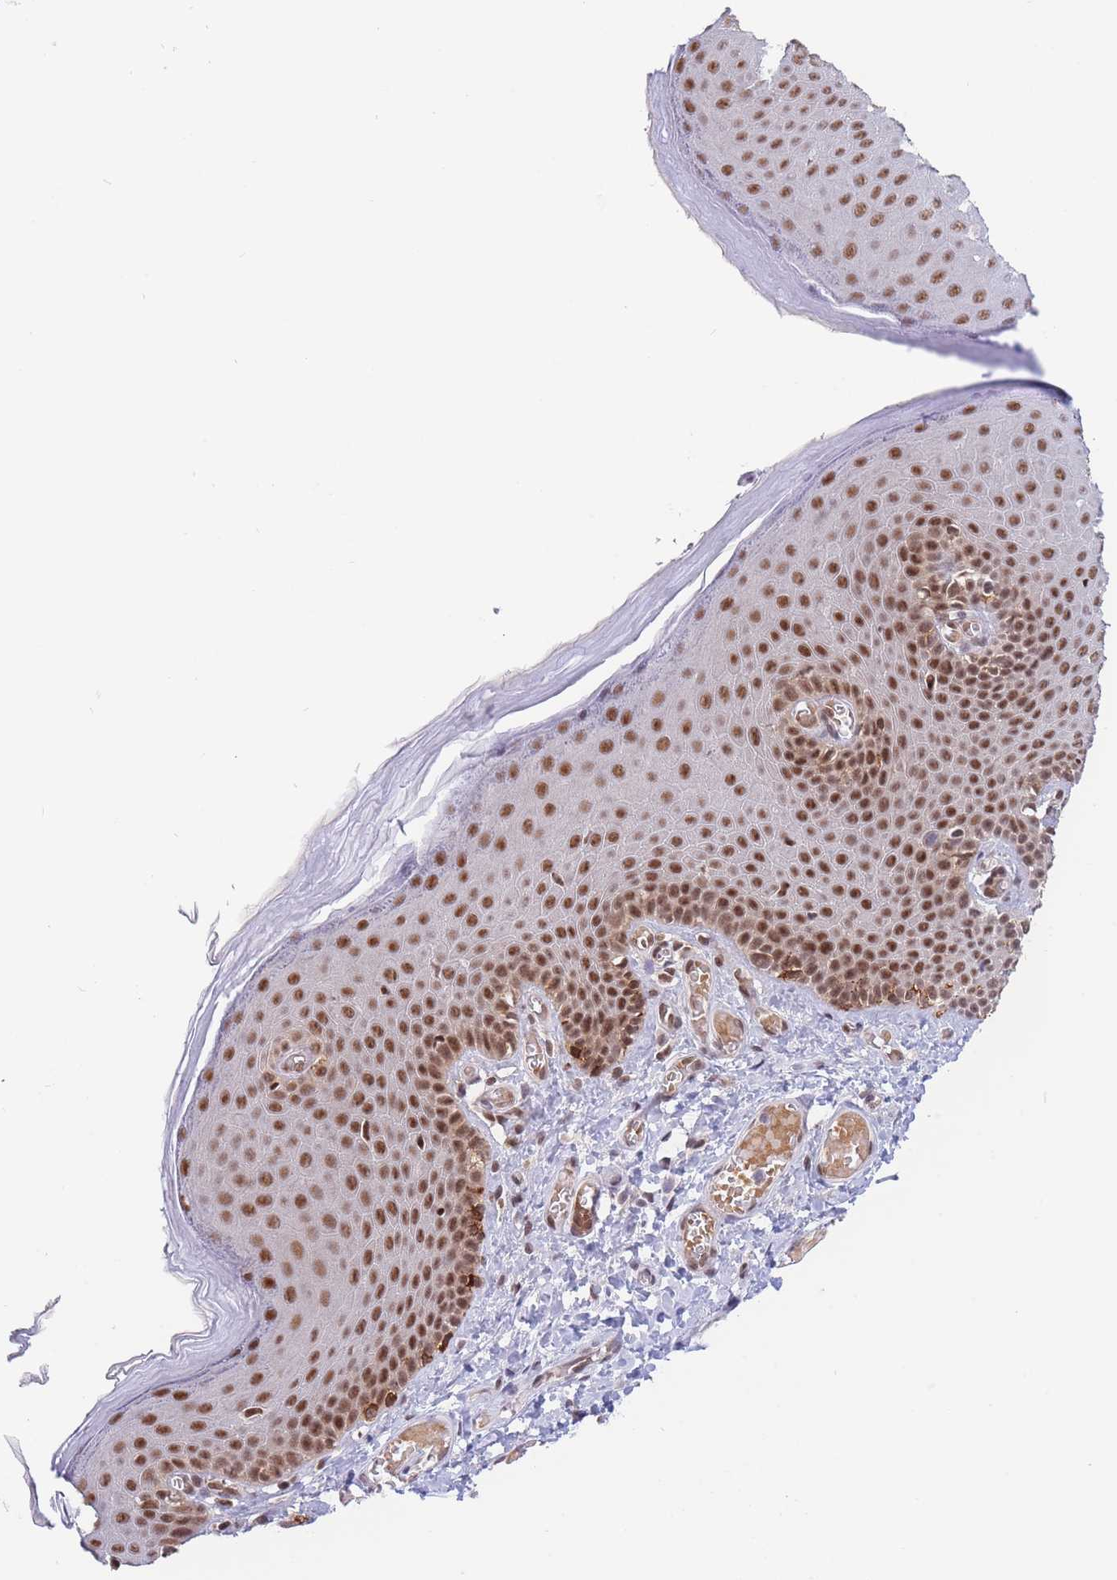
{"staining": {"intensity": "moderate", "quantity": ">75%", "location": "nuclear"}, "tissue": "skin", "cell_type": "Epidermal cells", "image_type": "normal", "snomed": [{"axis": "morphology", "description": "Normal tissue, NOS"}, {"axis": "topography", "description": "Anal"}], "caption": "Epidermal cells display medium levels of moderate nuclear expression in approximately >75% of cells in normal skin.", "gene": "SMAD9", "patient": {"sex": "female", "age": 40}}